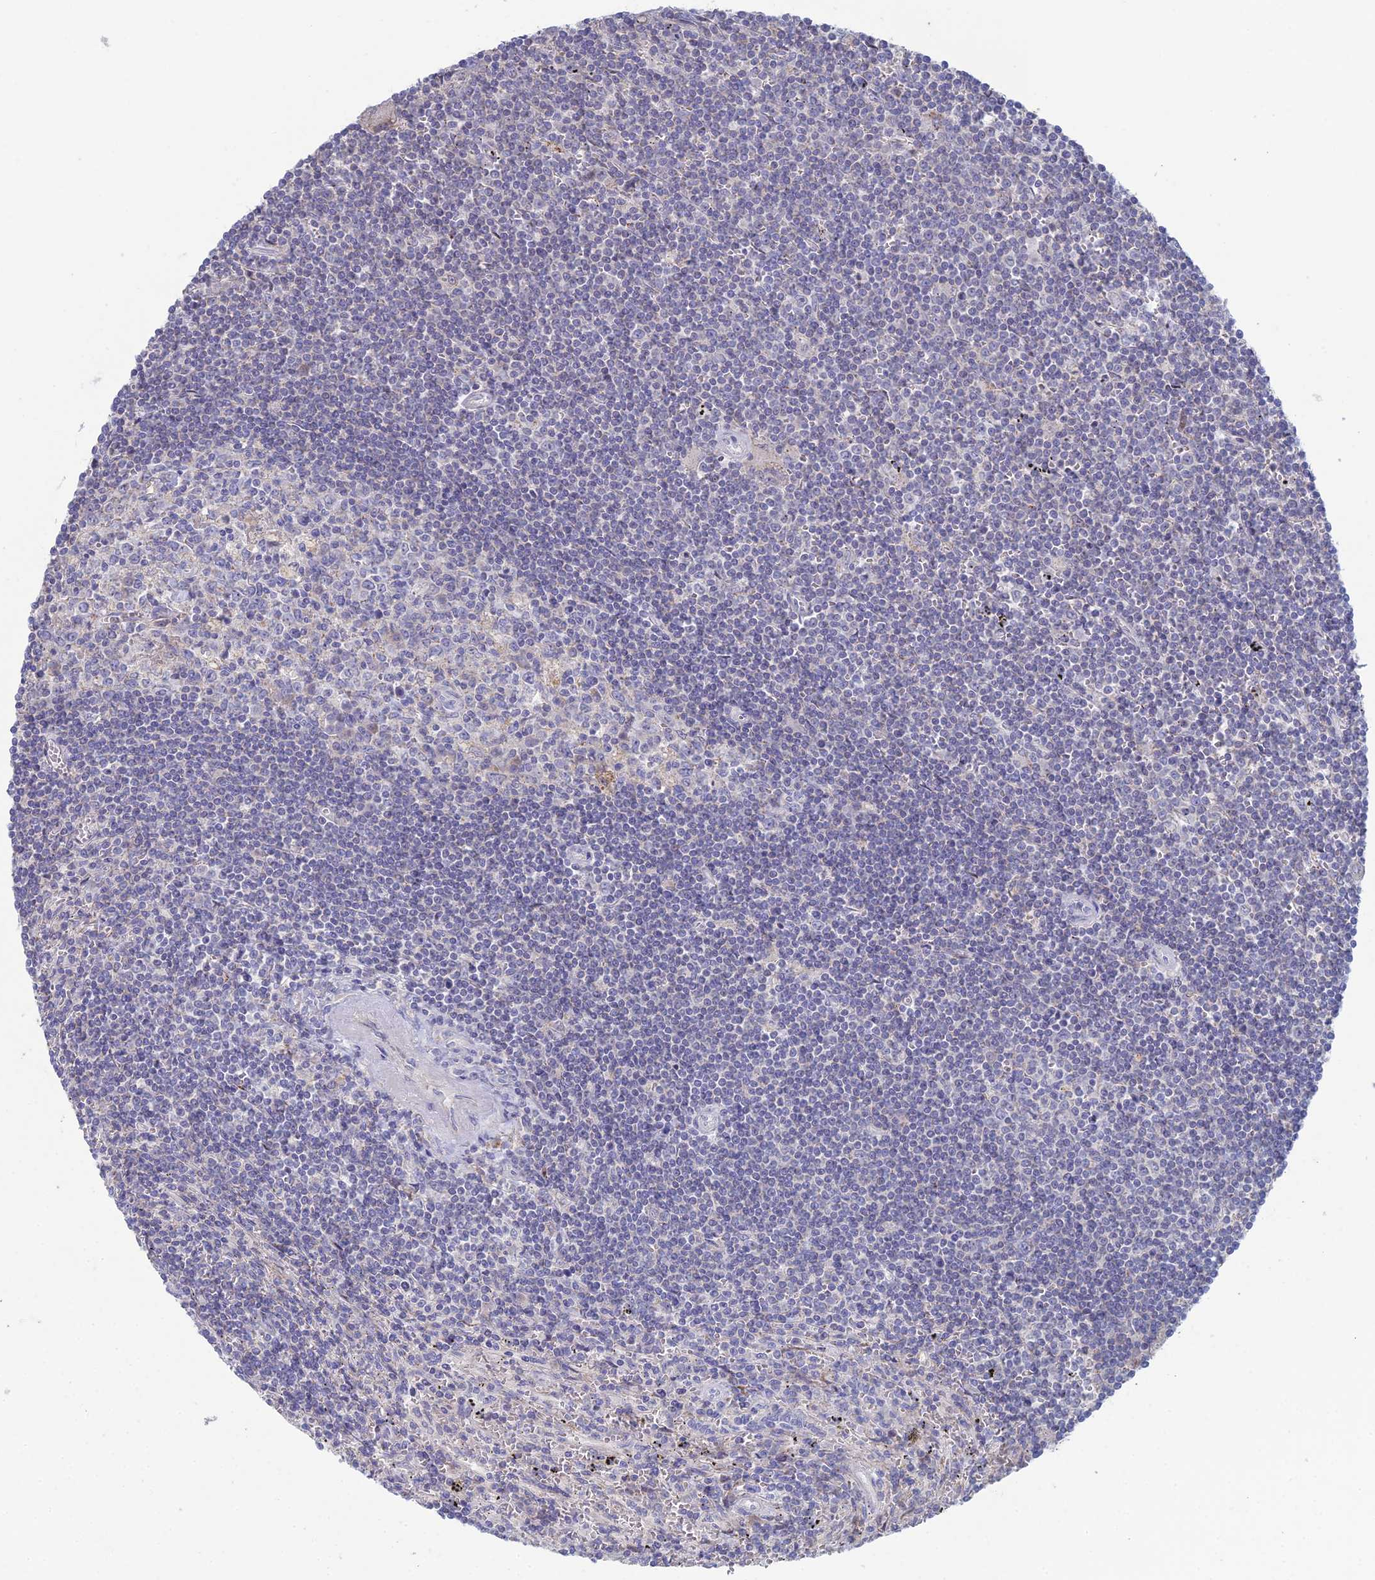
{"staining": {"intensity": "negative", "quantity": "none", "location": "none"}, "tissue": "lymphoma", "cell_type": "Tumor cells", "image_type": "cancer", "snomed": [{"axis": "morphology", "description": "Malignant lymphoma, non-Hodgkin's type, Low grade"}, {"axis": "topography", "description": "Spleen"}], "caption": "DAB (3,3'-diaminobenzidine) immunohistochemical staining of lymphoma demonstrates no significant expression in tumor cells. (DAB IHC with hematoxylin counter stain).", "gene": "ARL16", "patient": {"sex": "male", "age": 76}}